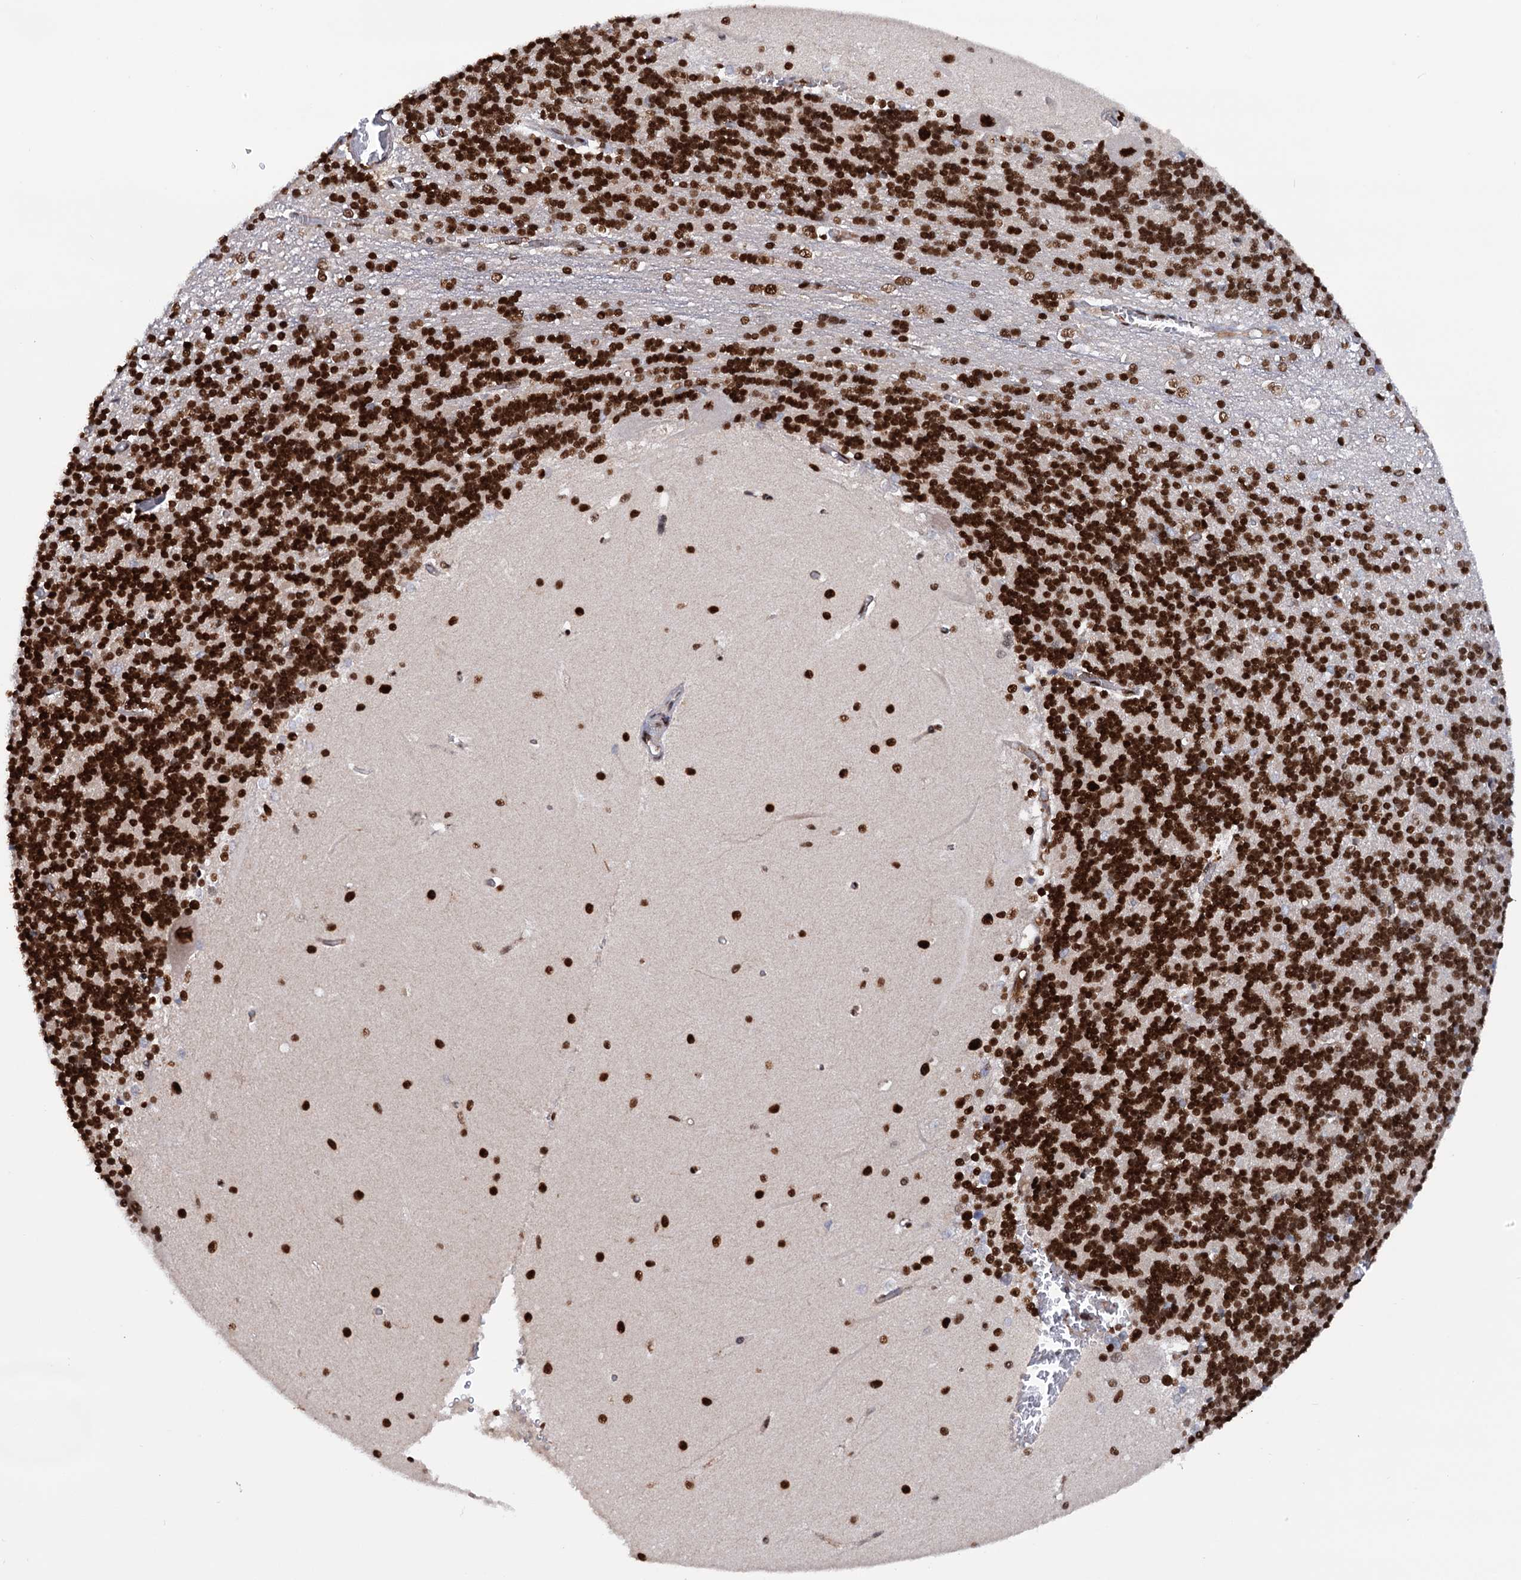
{"staining": {"intensity": "strong", "quantity": "25%-75%", "location": "nuclear"}, "tissue": "cerebellum", "cell_type": "Cells in granular layer", "image_type": "normal", "snomed": [{"axis": "morphology", "description": "Normal tissue, NOS"}, {"axis": "topography", "description": "Cerebellum"}], "caption": "Immunohistochemistry histopathology image of unremarkable cerebellum: cerebellum stained using immunohistochemistry reveals high levels of strong protein expression localized specifically in the nuclear of cells in granular layer, appearing as a nuclear brown color.", "gene": "TBC1D12", "patient": {"sex": "male", "age": 37}}